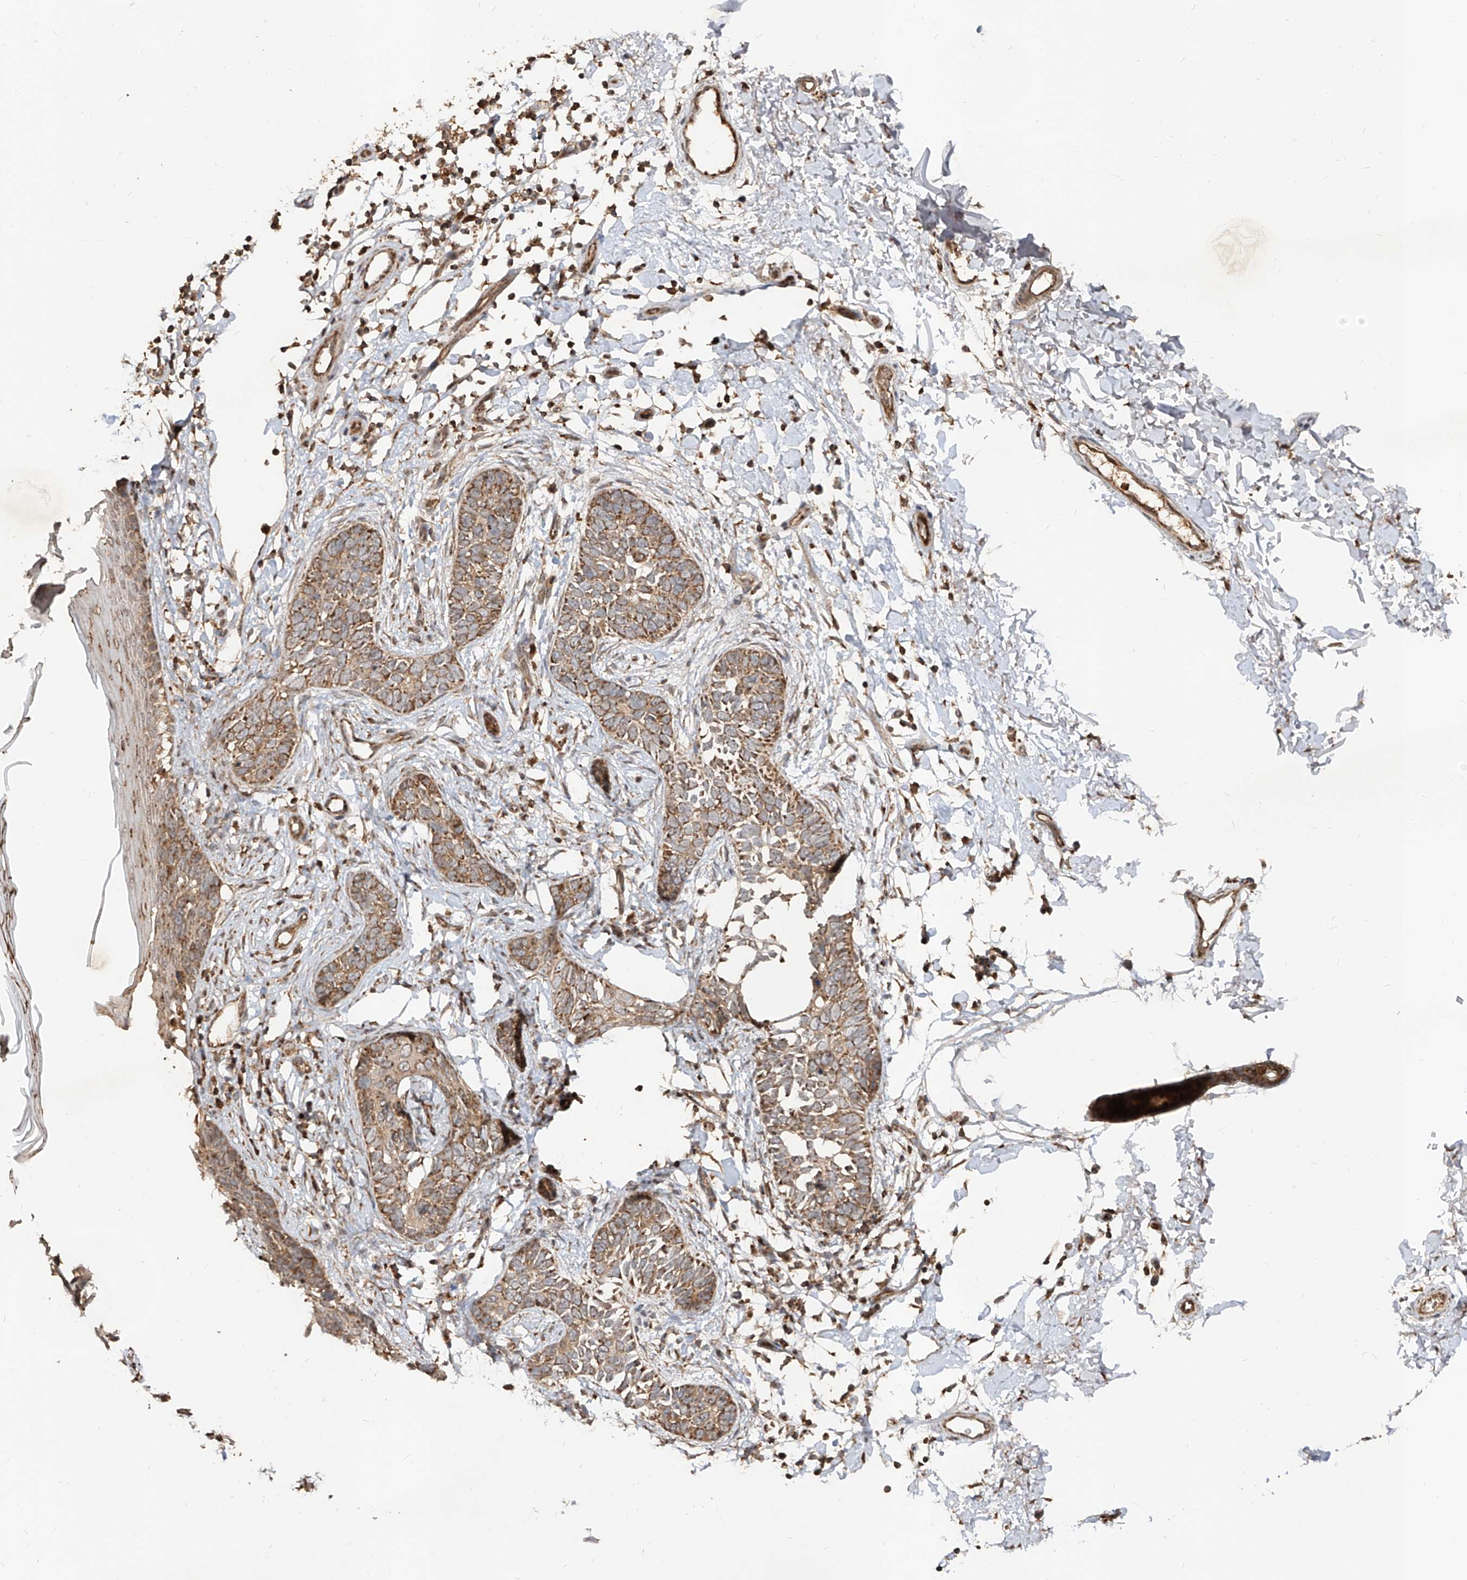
{"staining": {"intensity": "moderate", "quantity": ">75%", "location": "cytoplasmic/membranous"}, "tissue": "skin cancer", "cell_type": "Tumor cells", "image_type": "cancer", "snomed": [{"axis": "morphology", "description": "Normal tissue, NOS"}, {"axis": "morphology", "description": "Basal cell carcinoma"}, {"axis": "topography", "description": "Skin"}], "caption": "This image demonstrates IHC staining of human skin cancer, with medium moderate cytoplasmic/membranous staining in about >75% of tumor cells.", "gene": "AIM2", "patient": {"sex": "male", "age": 77}}